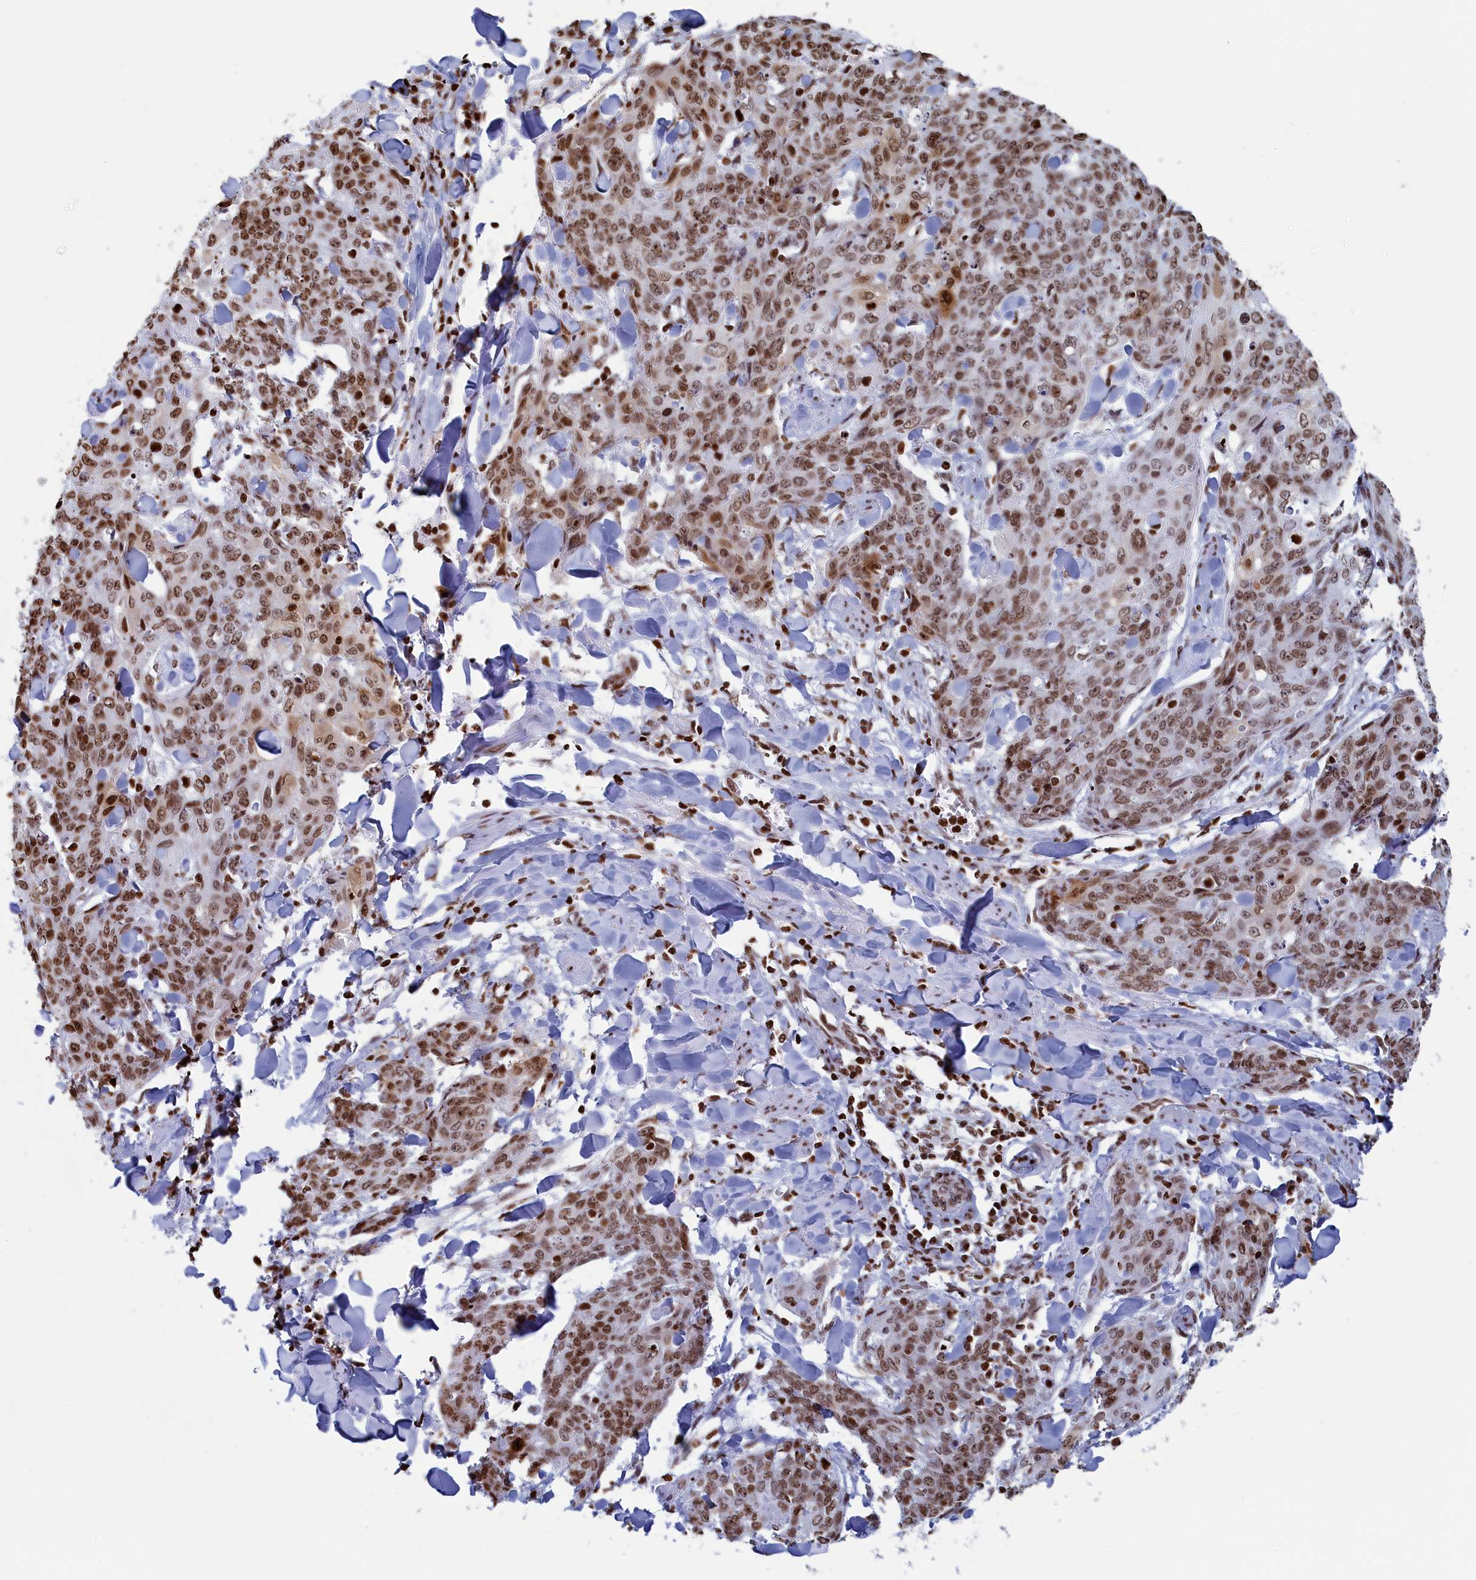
{"staining": {"intensity": "moderate", "quantity": ">75%", "location": "nuclear"}, "tissue": "skin cancer", "cell_type": "Tumor cells", "image_type": "cancer", "snomed": [{"axis": "morphology", "description": "Squamous cell carcinoma, NOS"}, {"axis": "topography", "description": "Skin"}, {"axis": "topography", "description": "Vulva"}], "caption": "Approximately >75% of tumor cells in human skin squamous cell carcinoma reveal moderate nuclear protein positivity as visualized by brown immunohistochemical staining.", "gene": "APOBEC3A", "patient": {"sex": "female", "age": 85}}